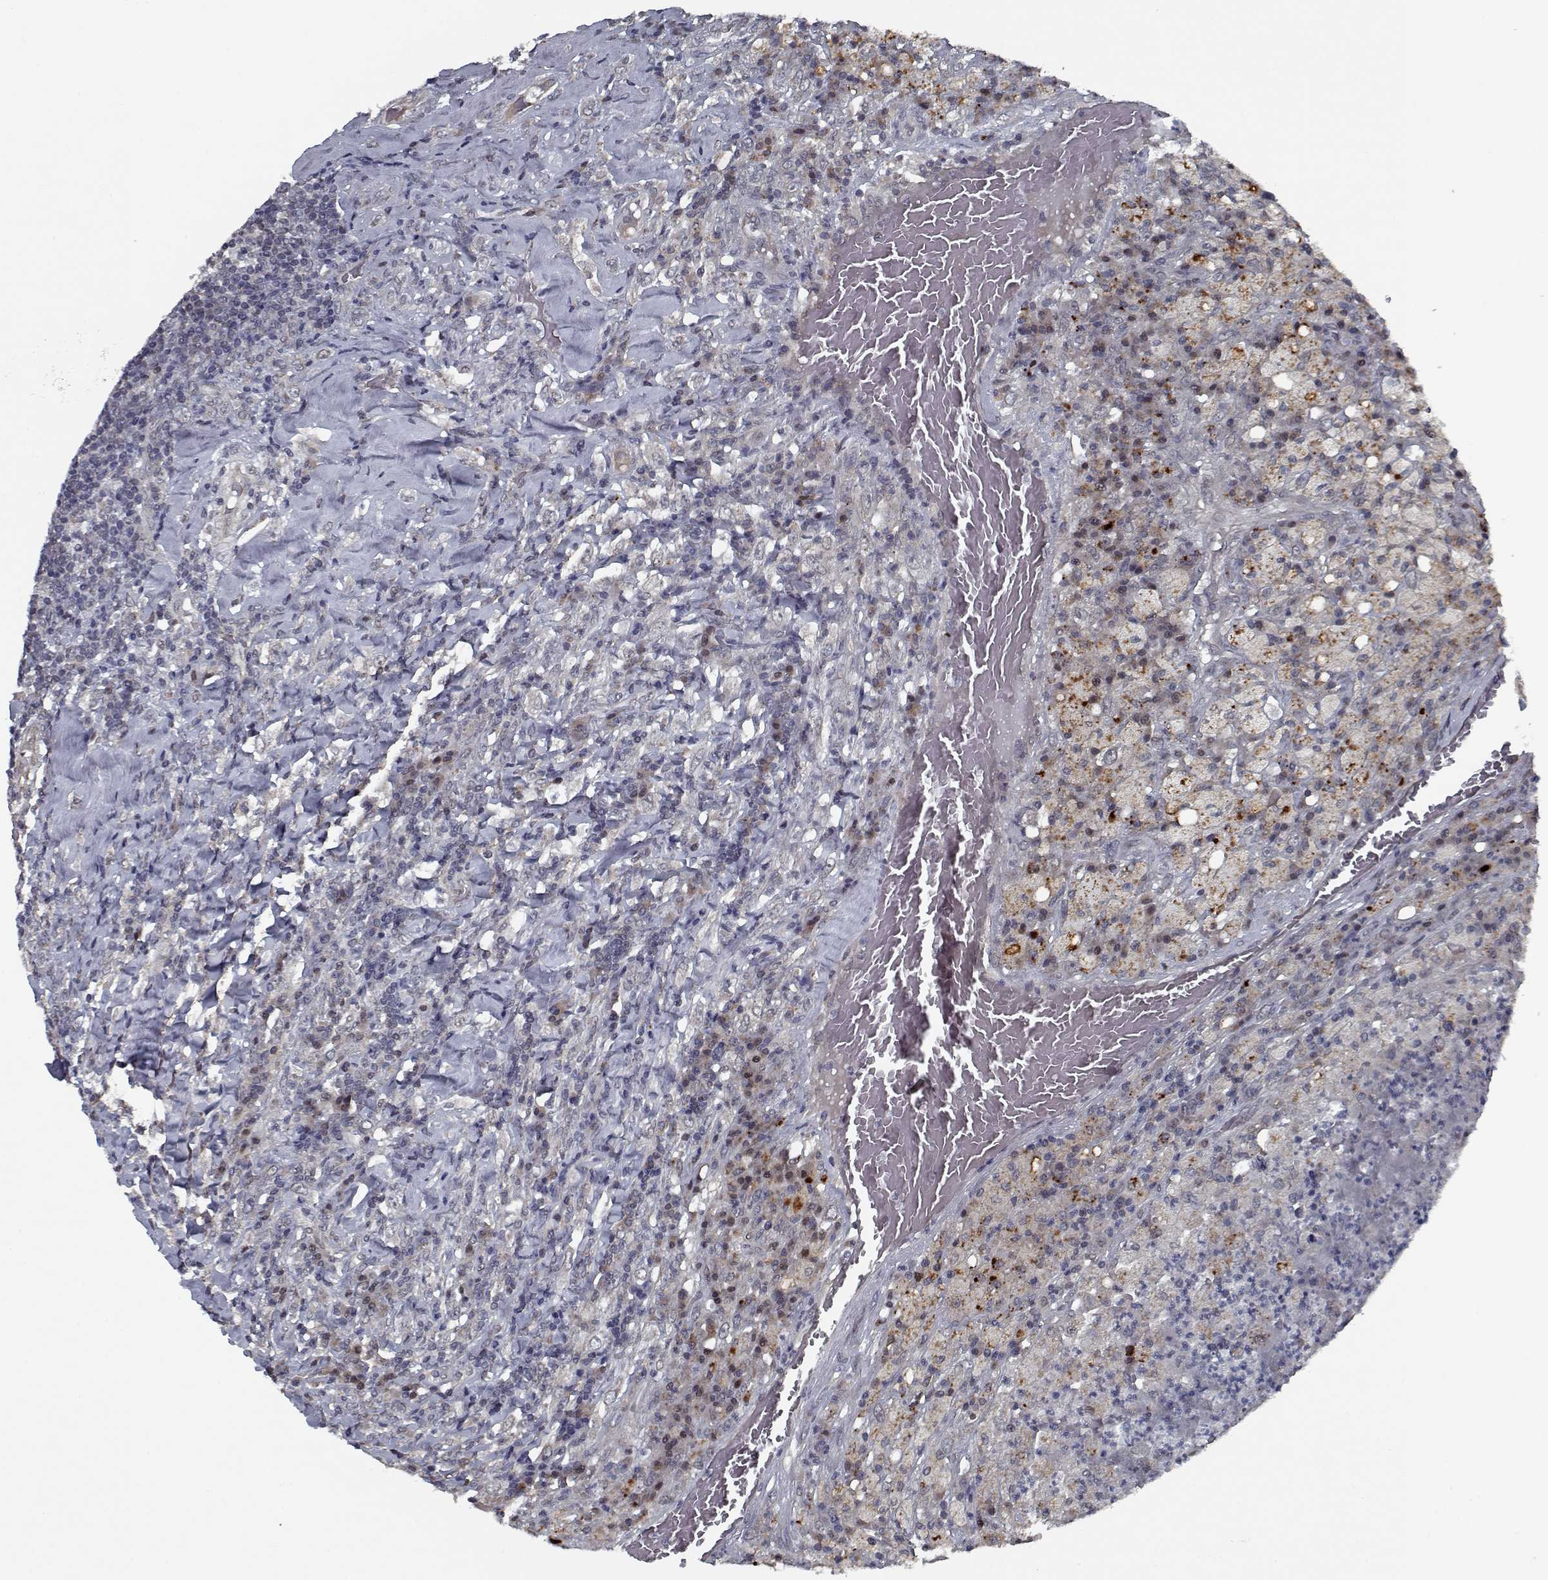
{"staining": {"intensity": "weak", "quantity": "25%-75%", "location": "cytoplasmic/membranous"}, "tissue": "testis cancer", "cell_type": "Tumor cells", "image_type": "cancer", "snomed": [{"axis": "morphology", "description": "Necrosis, NOS"}, {"axis": "morphology", "description": "Carcinoma, Embryonal, NOS"}, {"axis": "topography", "description": "Testis"}], "caption": "Weak cytoplasmic/membranous staining for a protein is present in about 25%-75% of tumor cells of embryonal carcinoma (testis) using immunohistochemistry.", "gene": "NLK", "patient": {"sex": "male", "age": 19}}